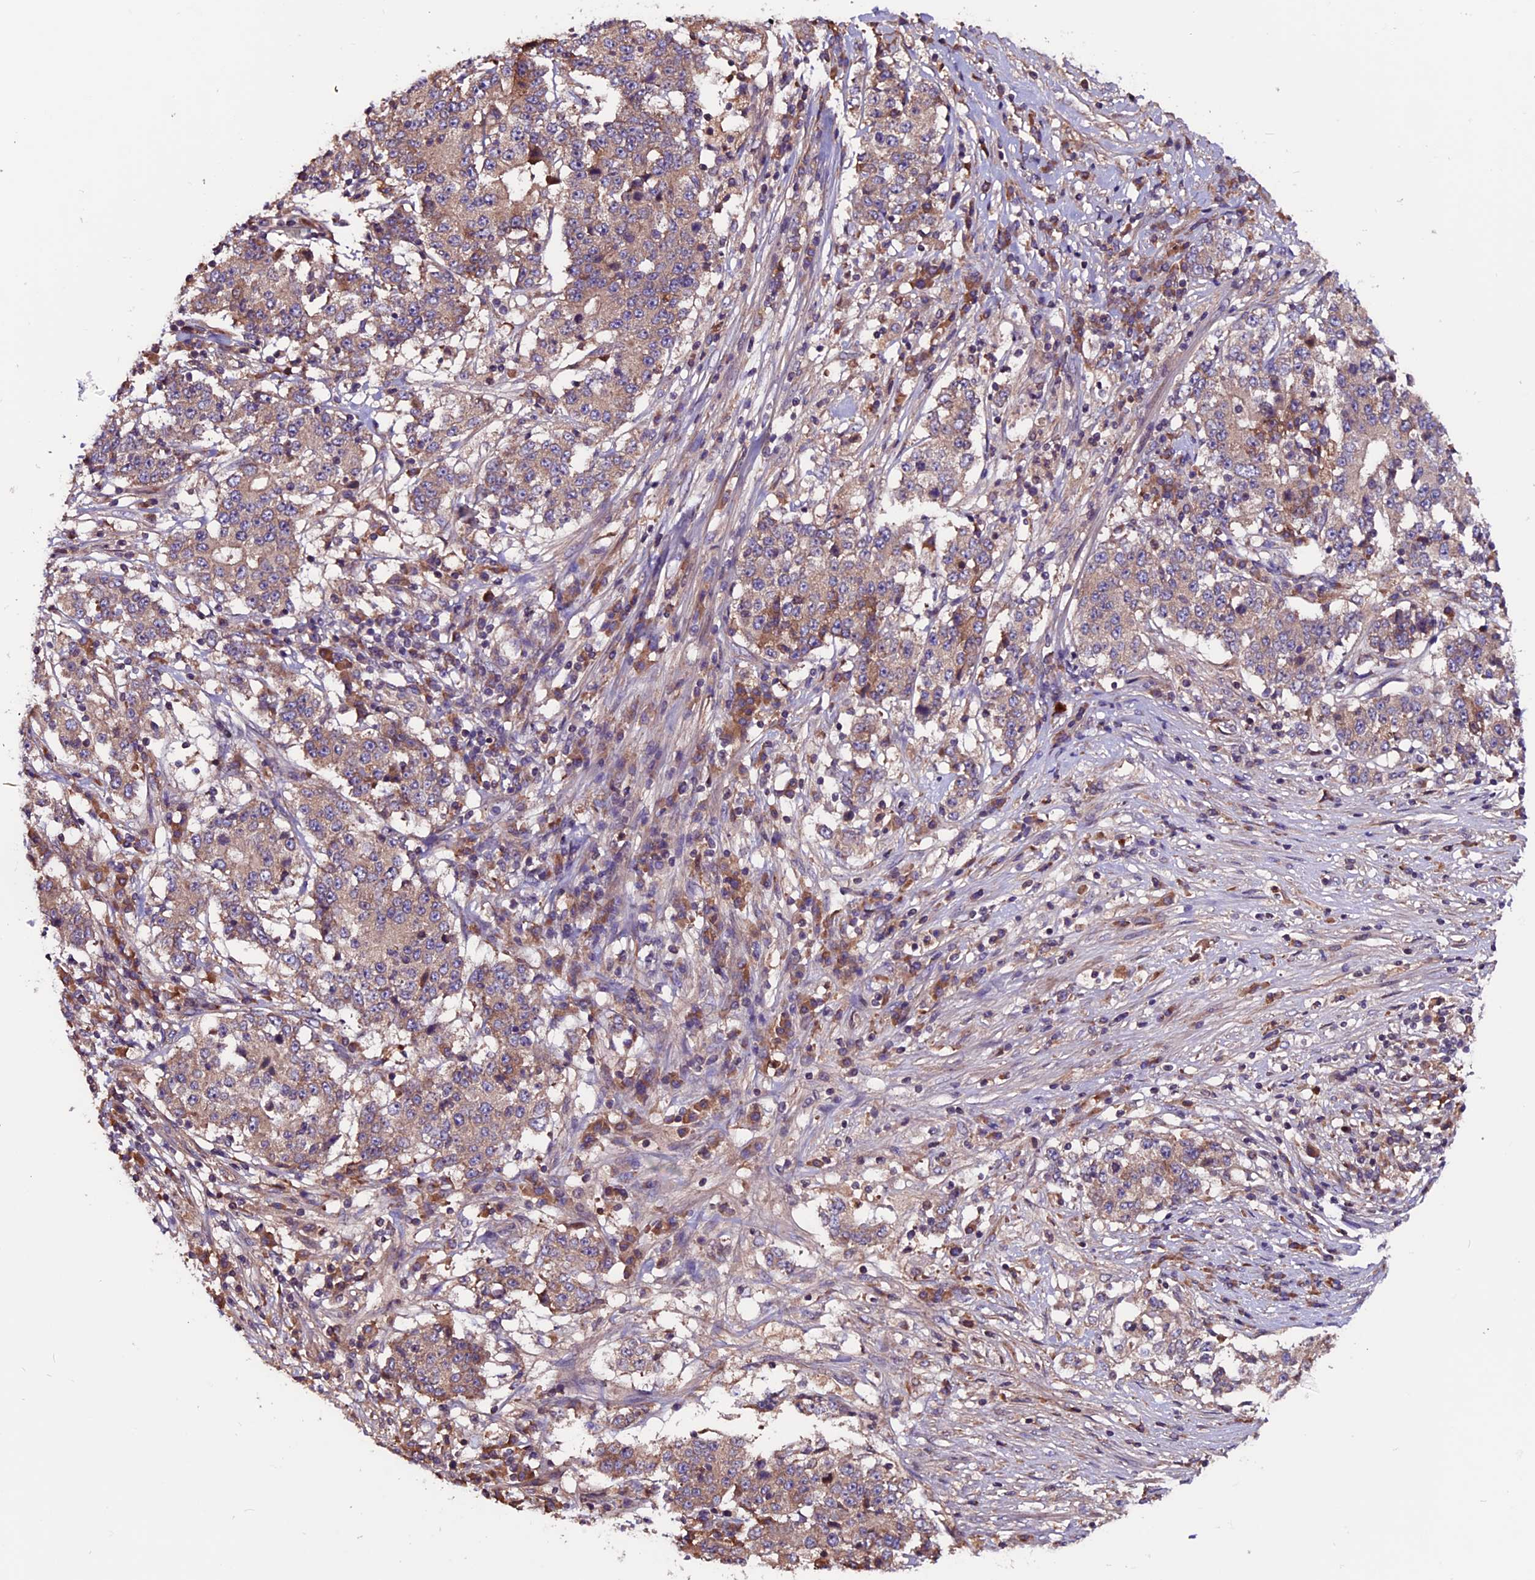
{"staining": {"intensity": "weak", "quantity": "<25%", "location": "cytoplasmic/membranous"}, "tissue": "stomach cancer", "cell_type": "Tumor cells", "image_type": "cancer", "snomed": [{"axis": "morphology", "description": "Adenocarcinoma, NOS"}, {"axis": "topography", "description": "Stomach"}], "caption": "DAB (3,3'-diaminobenzidine) immunohistochemical staining of stomach cancer shows no significant staining in tumor cells.", "gene": "ZNF598", "patient": {"sex": "male", "age": 59}}